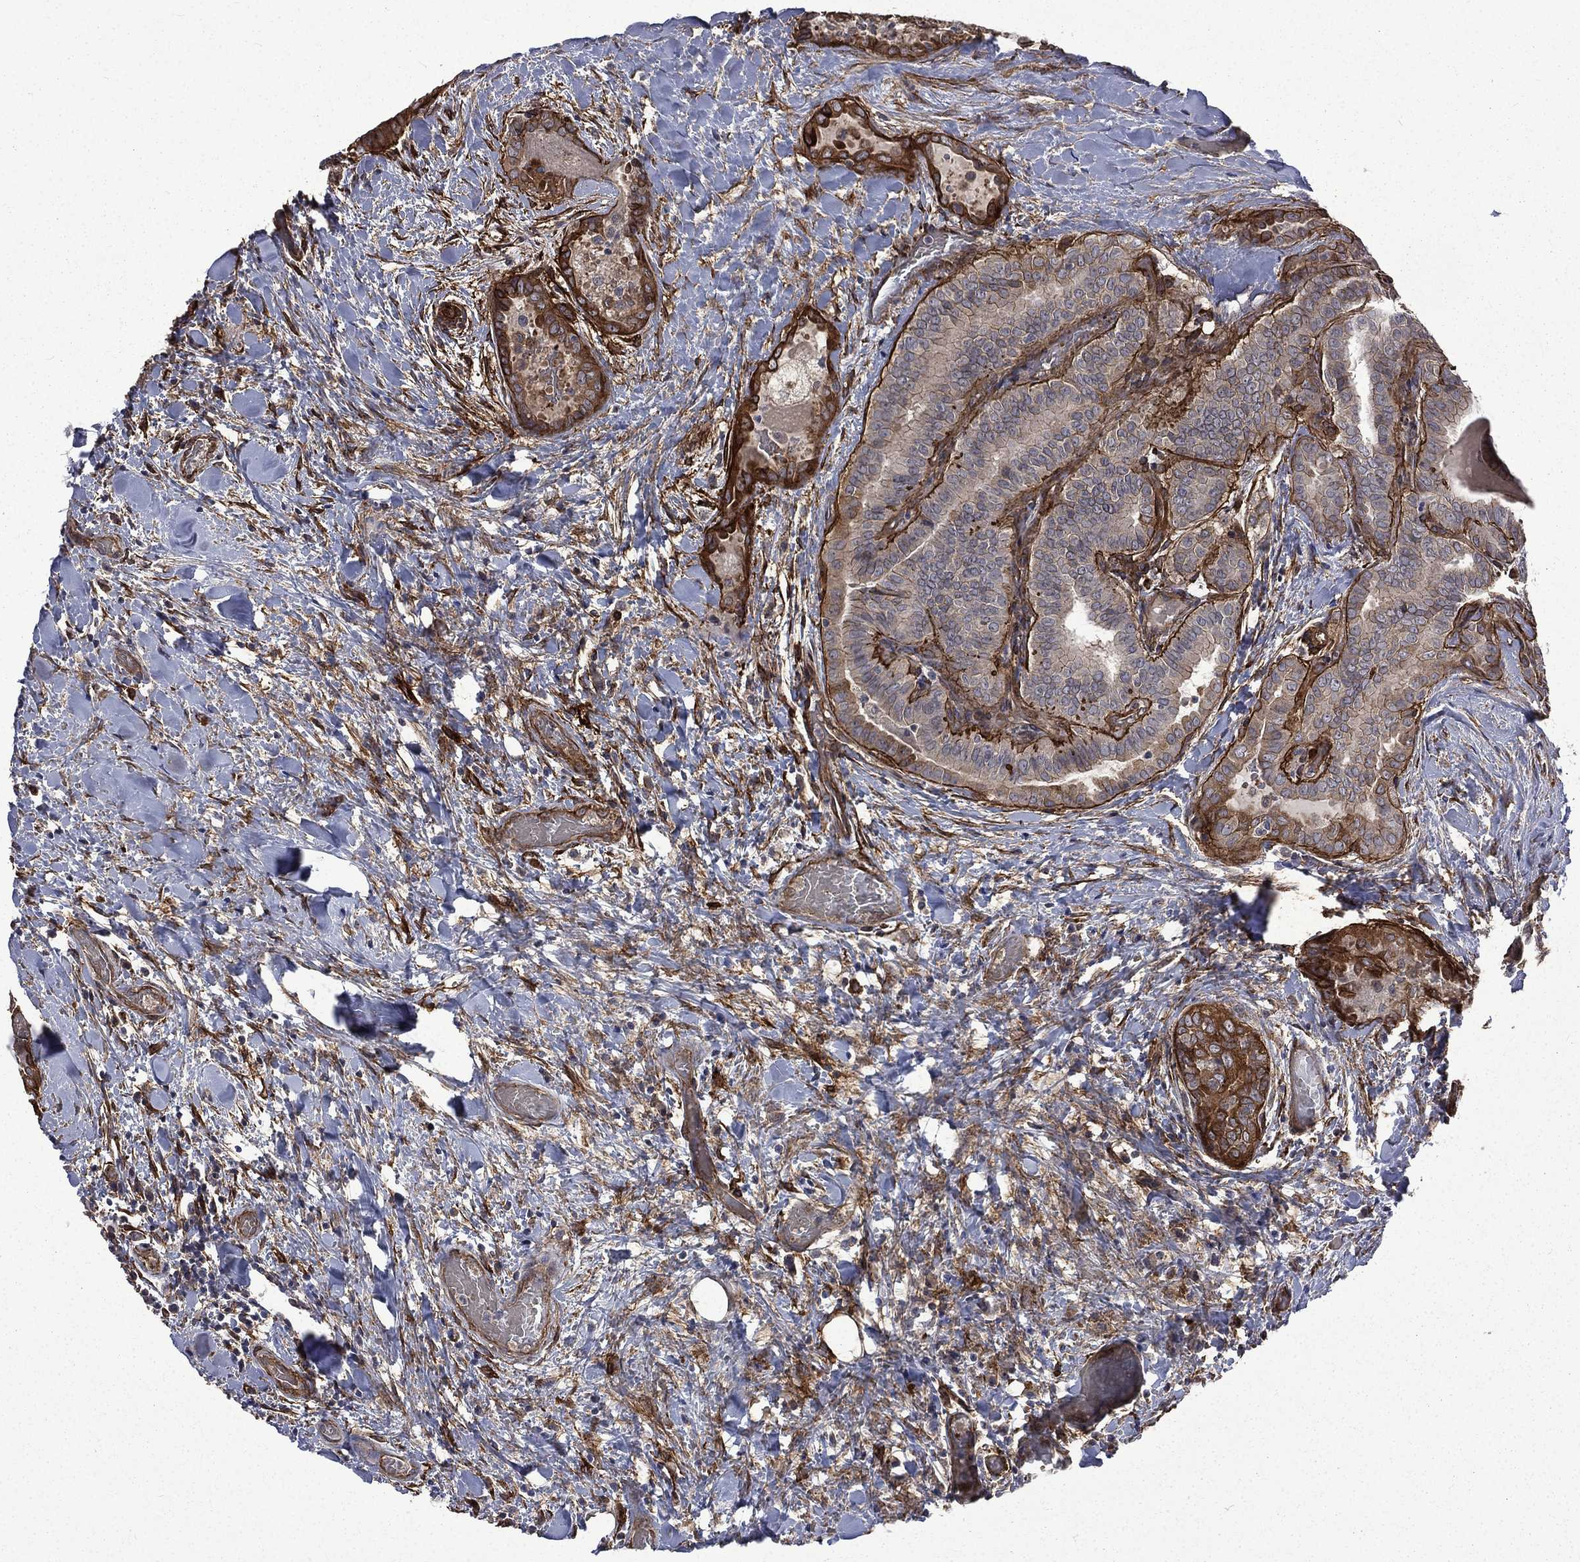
{"staining": {"intensity": "weak", "quantity": ">75%", "location": "cytoplasmic/membranous"}, "tissue": "thyroid cancer", "cell_type": "Tumor cells", "image_type": "cancer", "snomed": [{"axis": "morphology", "description": "Papillary adenocarcinoma, NOS"}, {"axis": "topography", "description": "Thyroid gland"}], "caption": "Immunohistochemical staining of thyroid cancer displays weak cytoplasmic/membranous protein staining in about >75% of tumor cells.", "gene": "PPFIBP1", "patient": {"sex": "female", "age": 39}}